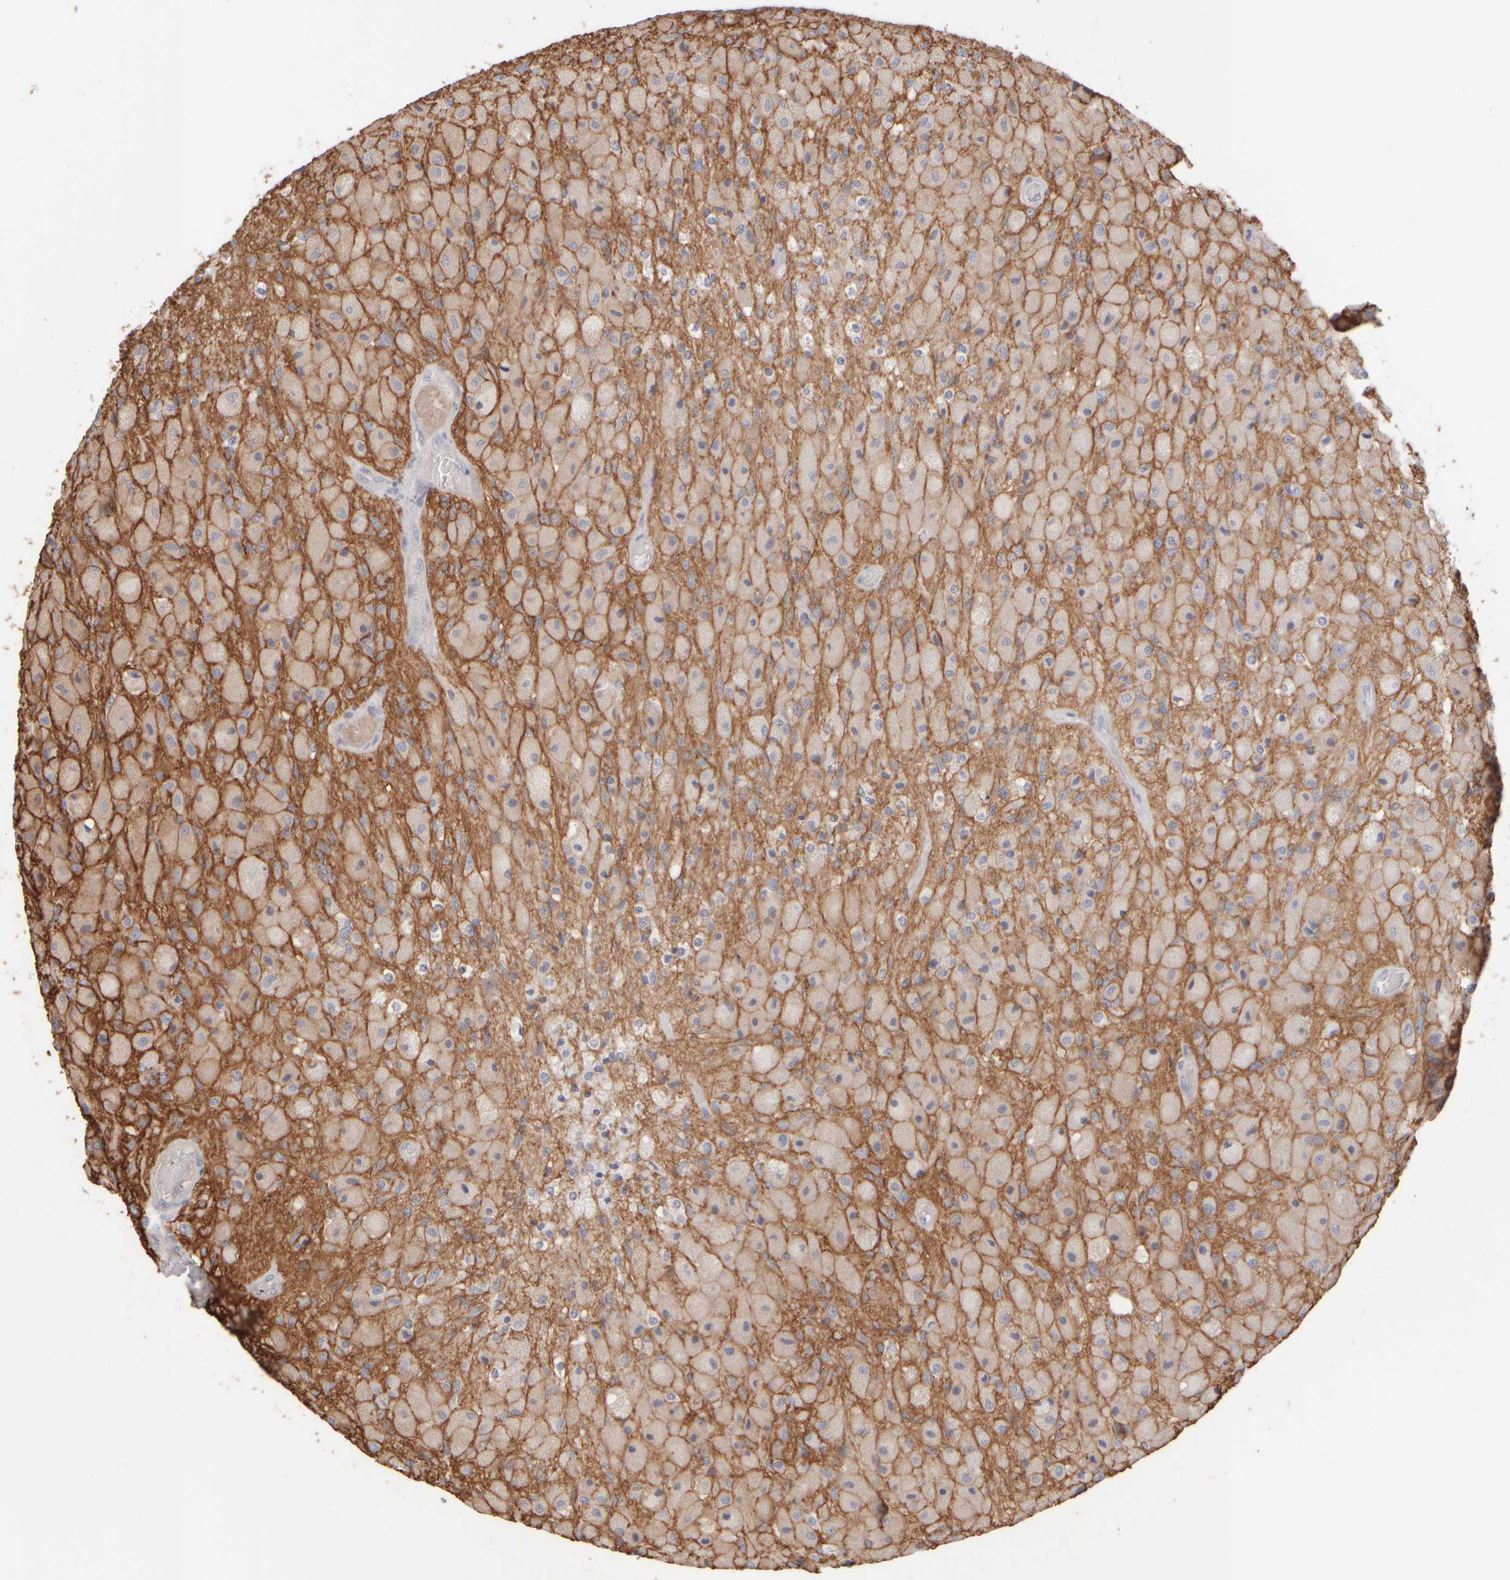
{"staining": {"intensity": "weak", "quantity": "<25%", "location": "cytoplasmic/membranous"}, "tissue": "glioma", "cell_type": "Tumor cells", "image_type": "cancer", "snomed": [{"axis": "morphology", "description": "Normal tissue, NOS"}, {"axis": "morphology", "description": "Glioma, malignant, High grade"}, {"axis": "topography", "description": "Cerebral cortex"}], "caption": "A photomicrograph of malignant glioma (high-grade) stained for a protein demonstrates no brown staining in tumor cells.", "gene": "GOPC", "patient": {"sex": "male", "age": 77}}